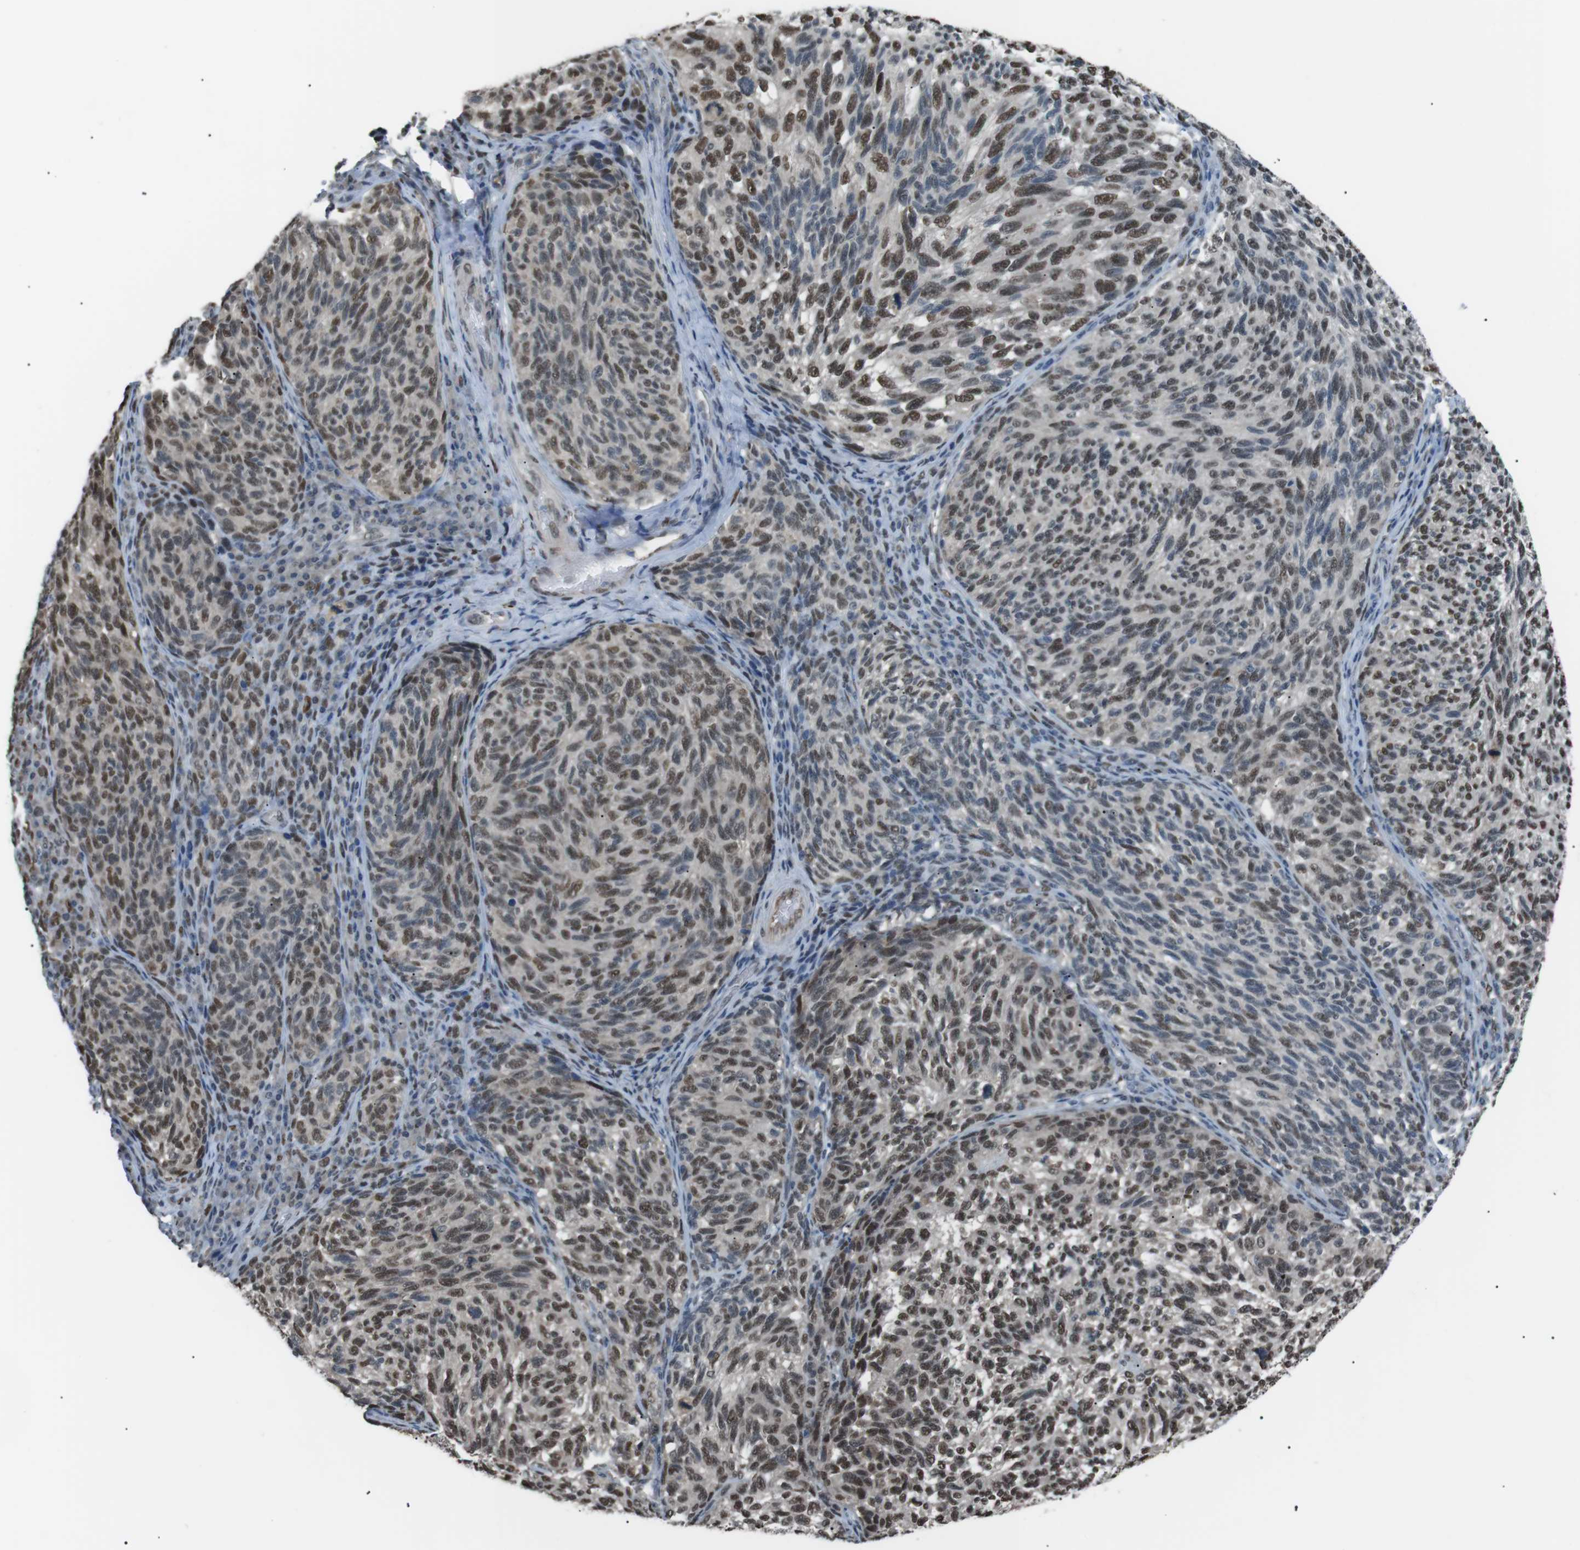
{"staining": {"intensity": "moderate", "quantity": ">75%", "location": "nuclear"}, "tissue": "melanoma", "cell_type": "Tumor cells", "image_type": "cancer", "snomed": [{"axis": "morphology", "description": "Malignant melanoma, NOS"}, {"axis": "topography", "description": "Skin"}], "caption": "Melanoma stained with immunohistochemistry demonstrates moderate nuclear expression in approximately >75% of tumor cells. (Stains: DAB (3,3'-diaminobenzidine) in brown, nuclei in blue, Microscopy: brightfield microscopy at high magnification).", "gene": "SRPK2", "patient": {"sex": "female", "age": 73}}